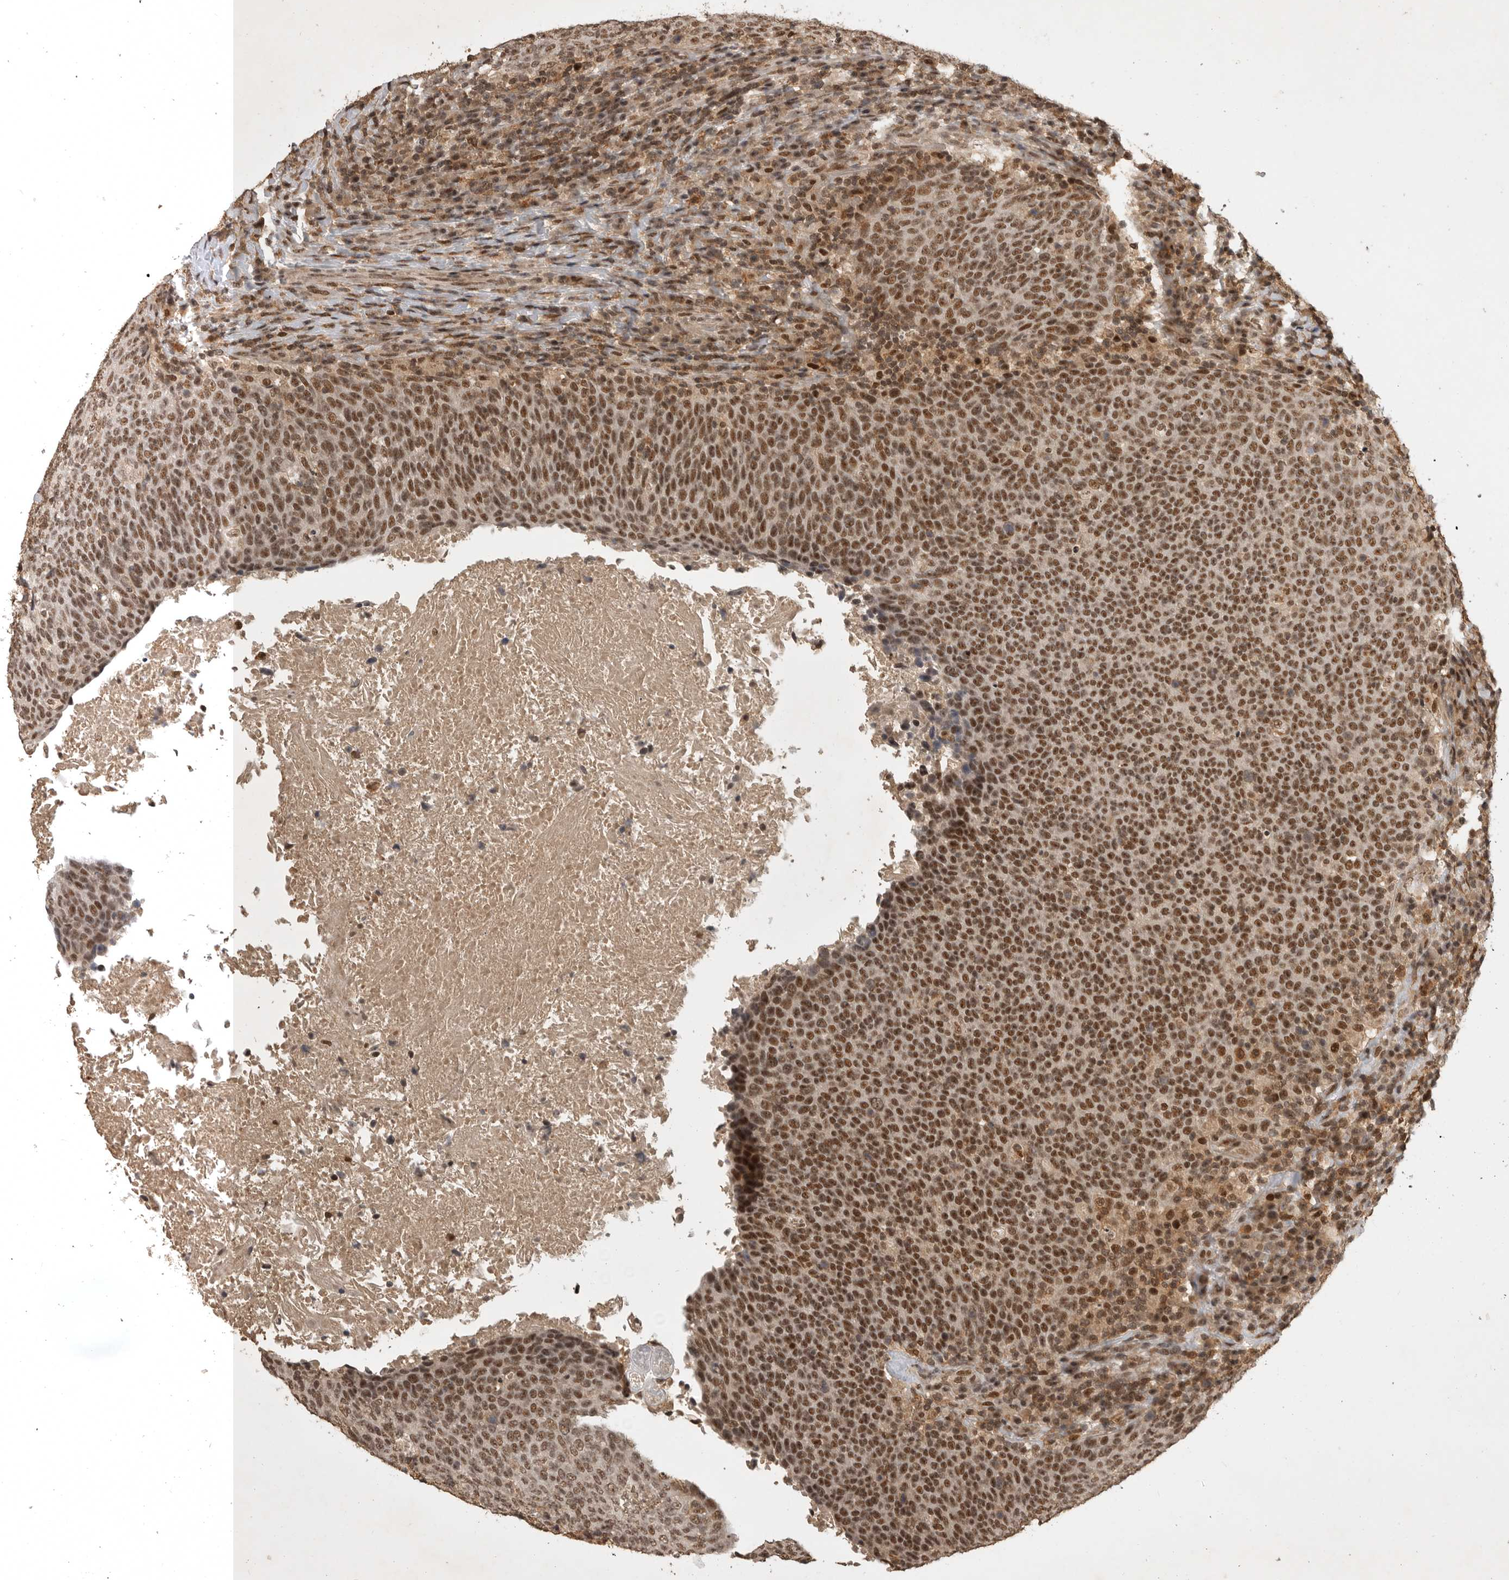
{"staining": {"intensity": "strong", "quantity": ">75%", "location": "nuclear"}, "tissue": "head and neck cancer", "cell_type": "Tumor cells", "image_type": "cancer", "snomed": [{"axis": "morphology", "description": "Squamous cell carcinoma, NOS"}, {"axis": "morphology", "description": "Squamous cell carcinoma, metastatic, NOS"}, {"axis": "topography", "description": "Lymph node"}, {"axis": "topography", "description": "Head-Neck"}], "caption": "There is high levels of strong nuclear positivity in tumor cells of head and neck cancer, as demonstrated by immunohistochemical staining (brown color).", "gene": "CBLL1", "patient": {"sex": "male", "age": 62}}